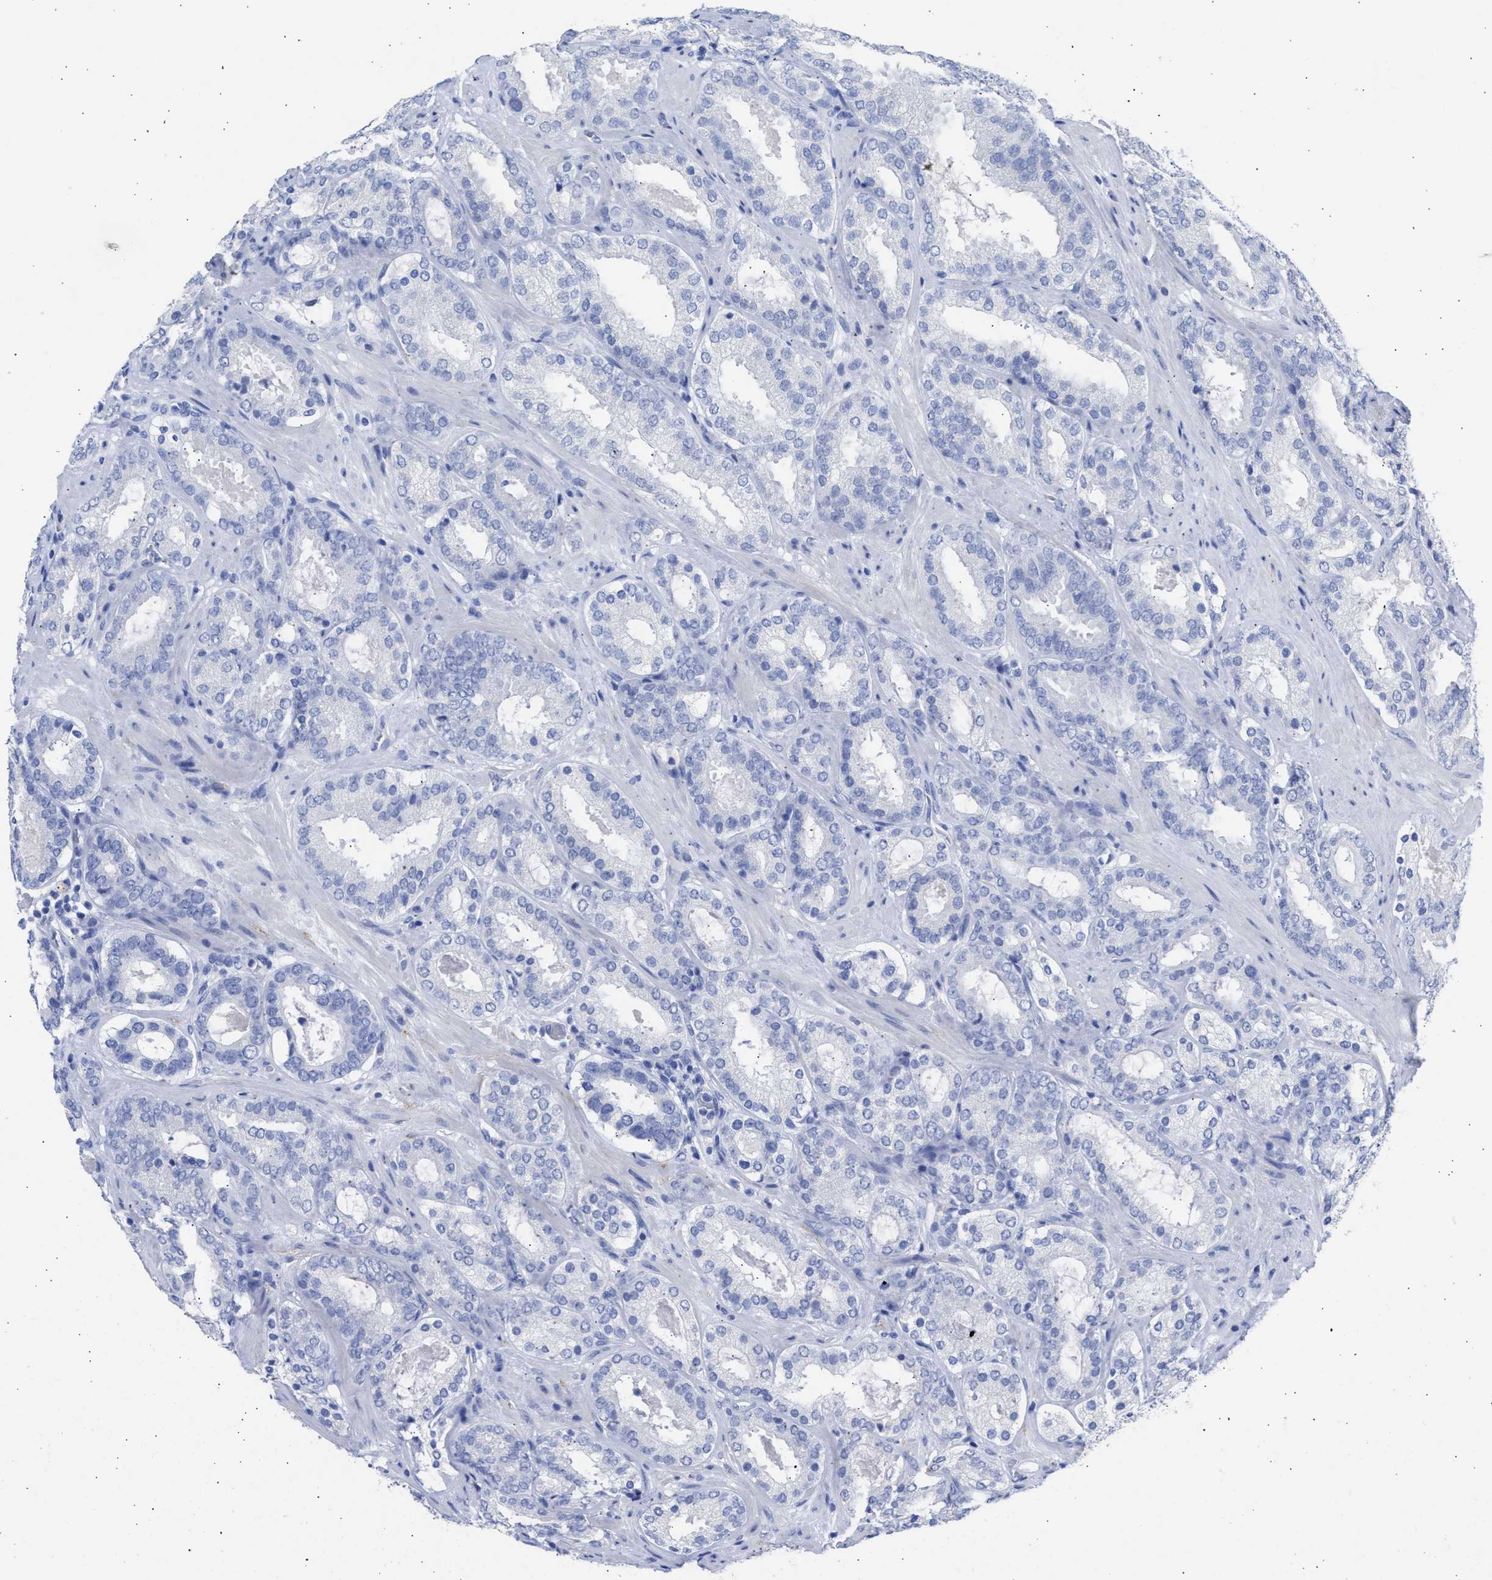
{"staining": {"intensity": "negative", "quantity": "none", "location": "none"}, "tissue": "prostate cancer", "cell_type": "Tumor cells", "image_type": "cancer", "snomed": [{"axis": "morphology", "description": "Adenocarcinoma, Low grade"}, {"axis": "topography", "description": "Prostate"}], "caption": "Histopathology image shows no significant protein staining in tumor cells of prostate cancer (adenocarcinoma (low-grade)).", "gene": "NCAM1", "patient": {"sex": "male", "age": 69}}